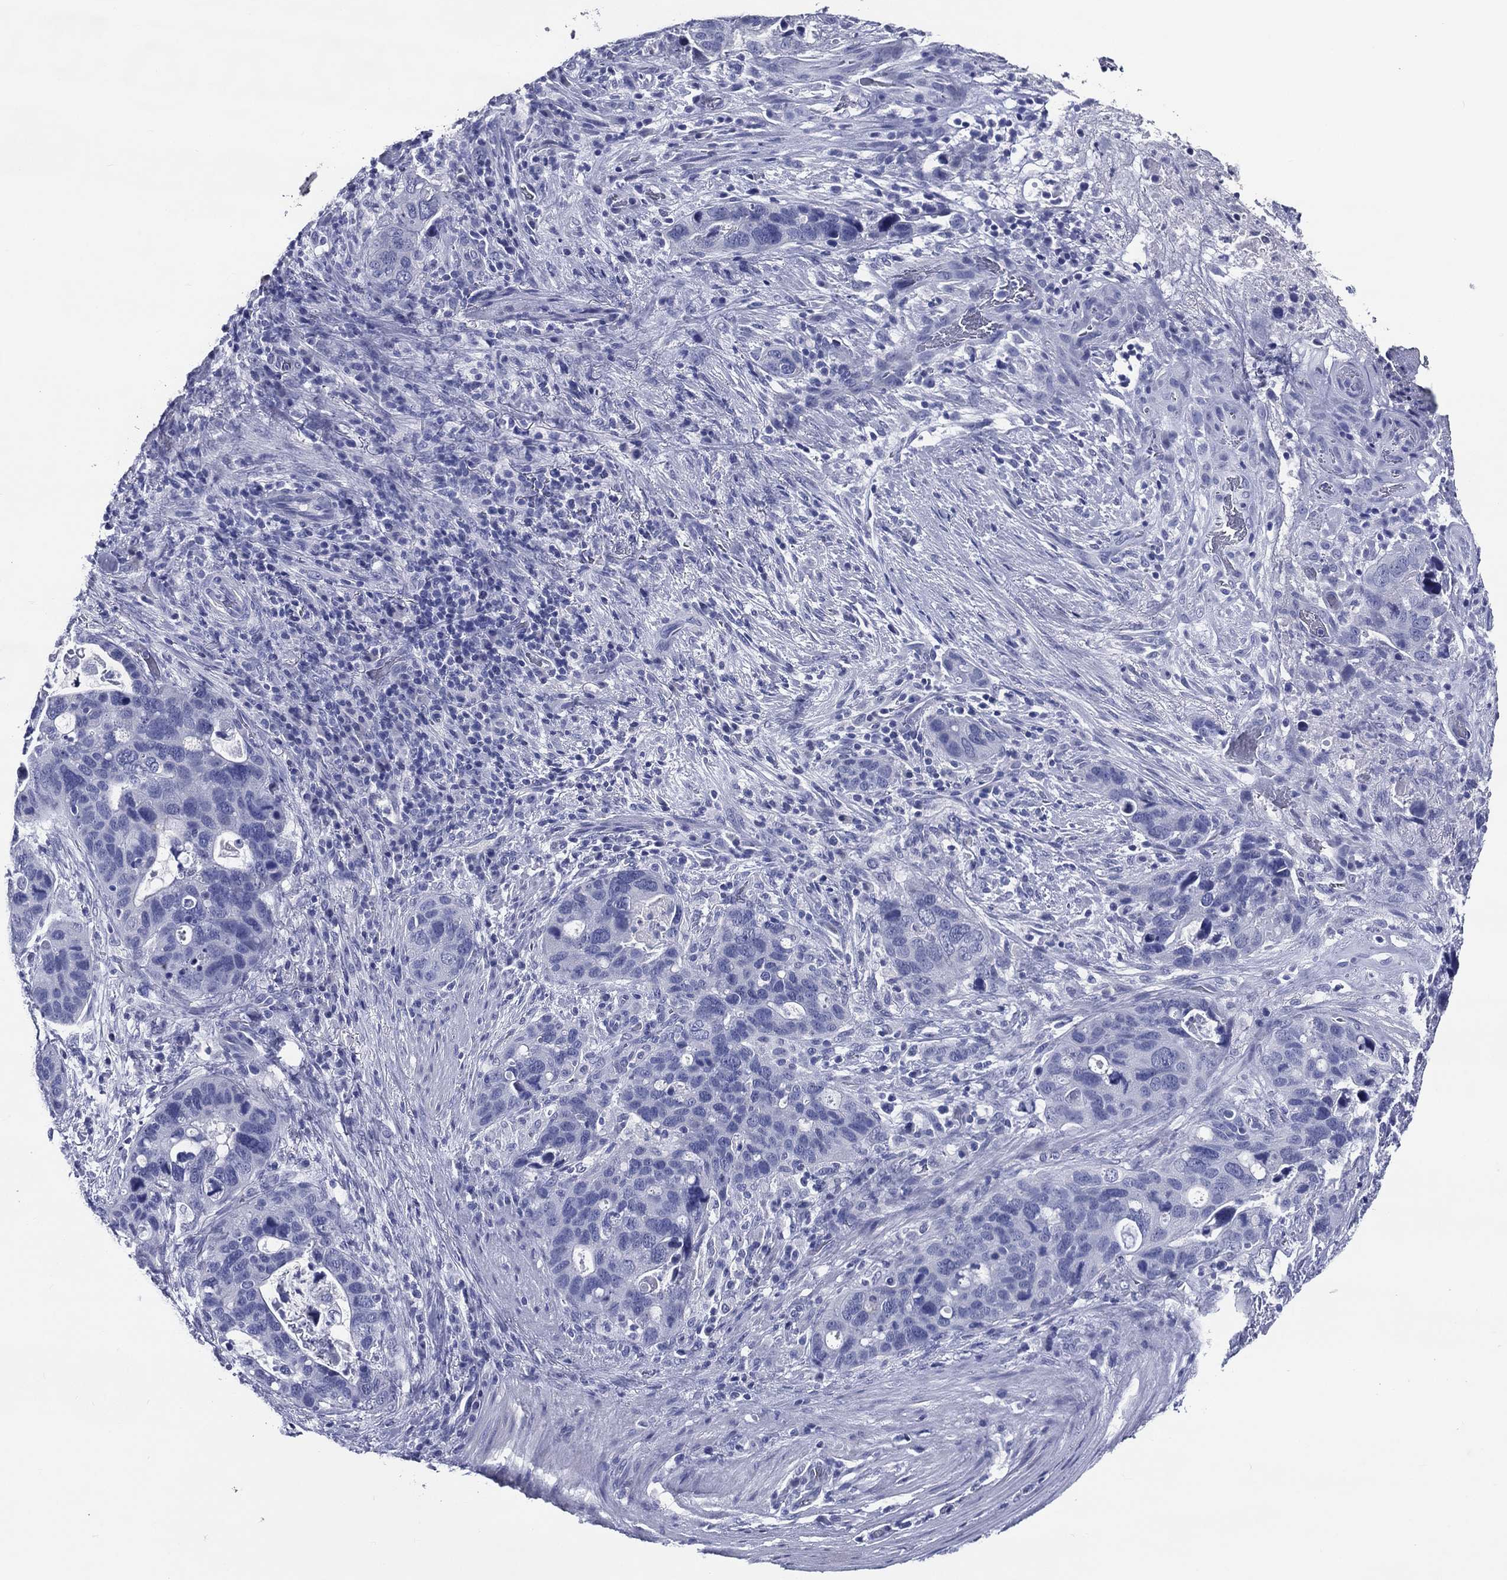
{"staining": {"intensity": "negative", "quantity": "none", "location": "none"}, "tissue": "stomach cancer", "cell_type": "Tumor cells", "image_type": "cancer", "snomed": [{"axis": "morphology", "description": "Adenocarcinoma, NOS"}, {"axis": "topography", "description": "Stomach"}], "caption": "Immunohistochemical staining of human adenocarcinoma (stomach) reveals no significant staining in tumor cells.", "gene": "ACE2", "patient": {"sex": "male", "age": 54}}